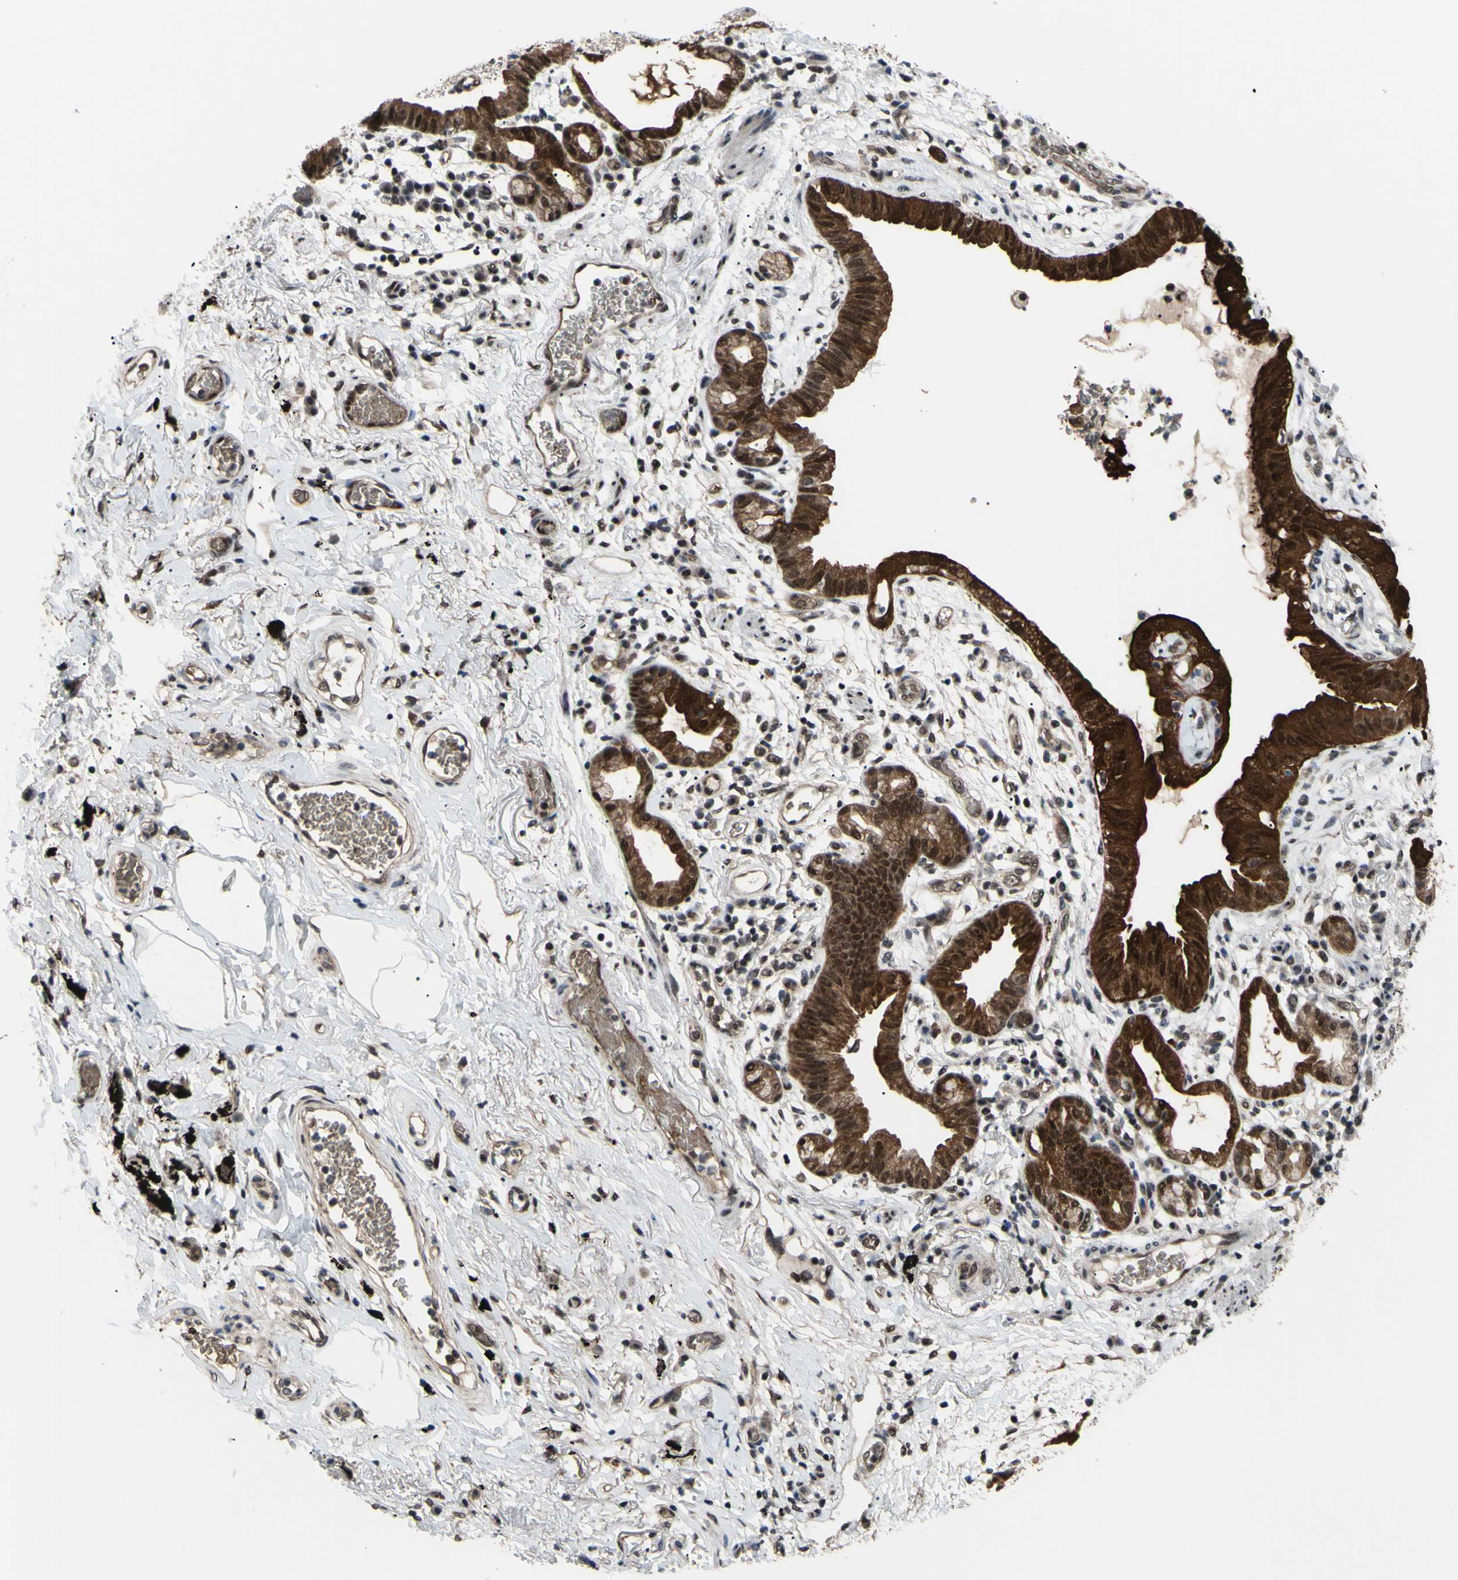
{"staining": {"intensity": "strong", "quantity": ">75%", "location": "cytoplasmic/membranous,nuclear"}, "tissue": "lung cancer", "cell_type": "Tumor cells", "image_type": "cancer", "snomed": [{"axis": "morphology", "description": "Adenocarcinoma, NOS"}, {"axis": "topography", "description": "Lung"}], "caption": "Immunohistochemistry histopathology image of neoplastic tissue: human adenocarcinoma (lung) stained using IHC demonstrates high levels of strong protein expression localized specifically in the cytoplasmic/membranous and nuclear of tumor cells, appearing as a cytoplasmic/membranous and nuclear brown color.", "gene": "THAP12", "patient": {"sex": "female", "age": 70}}